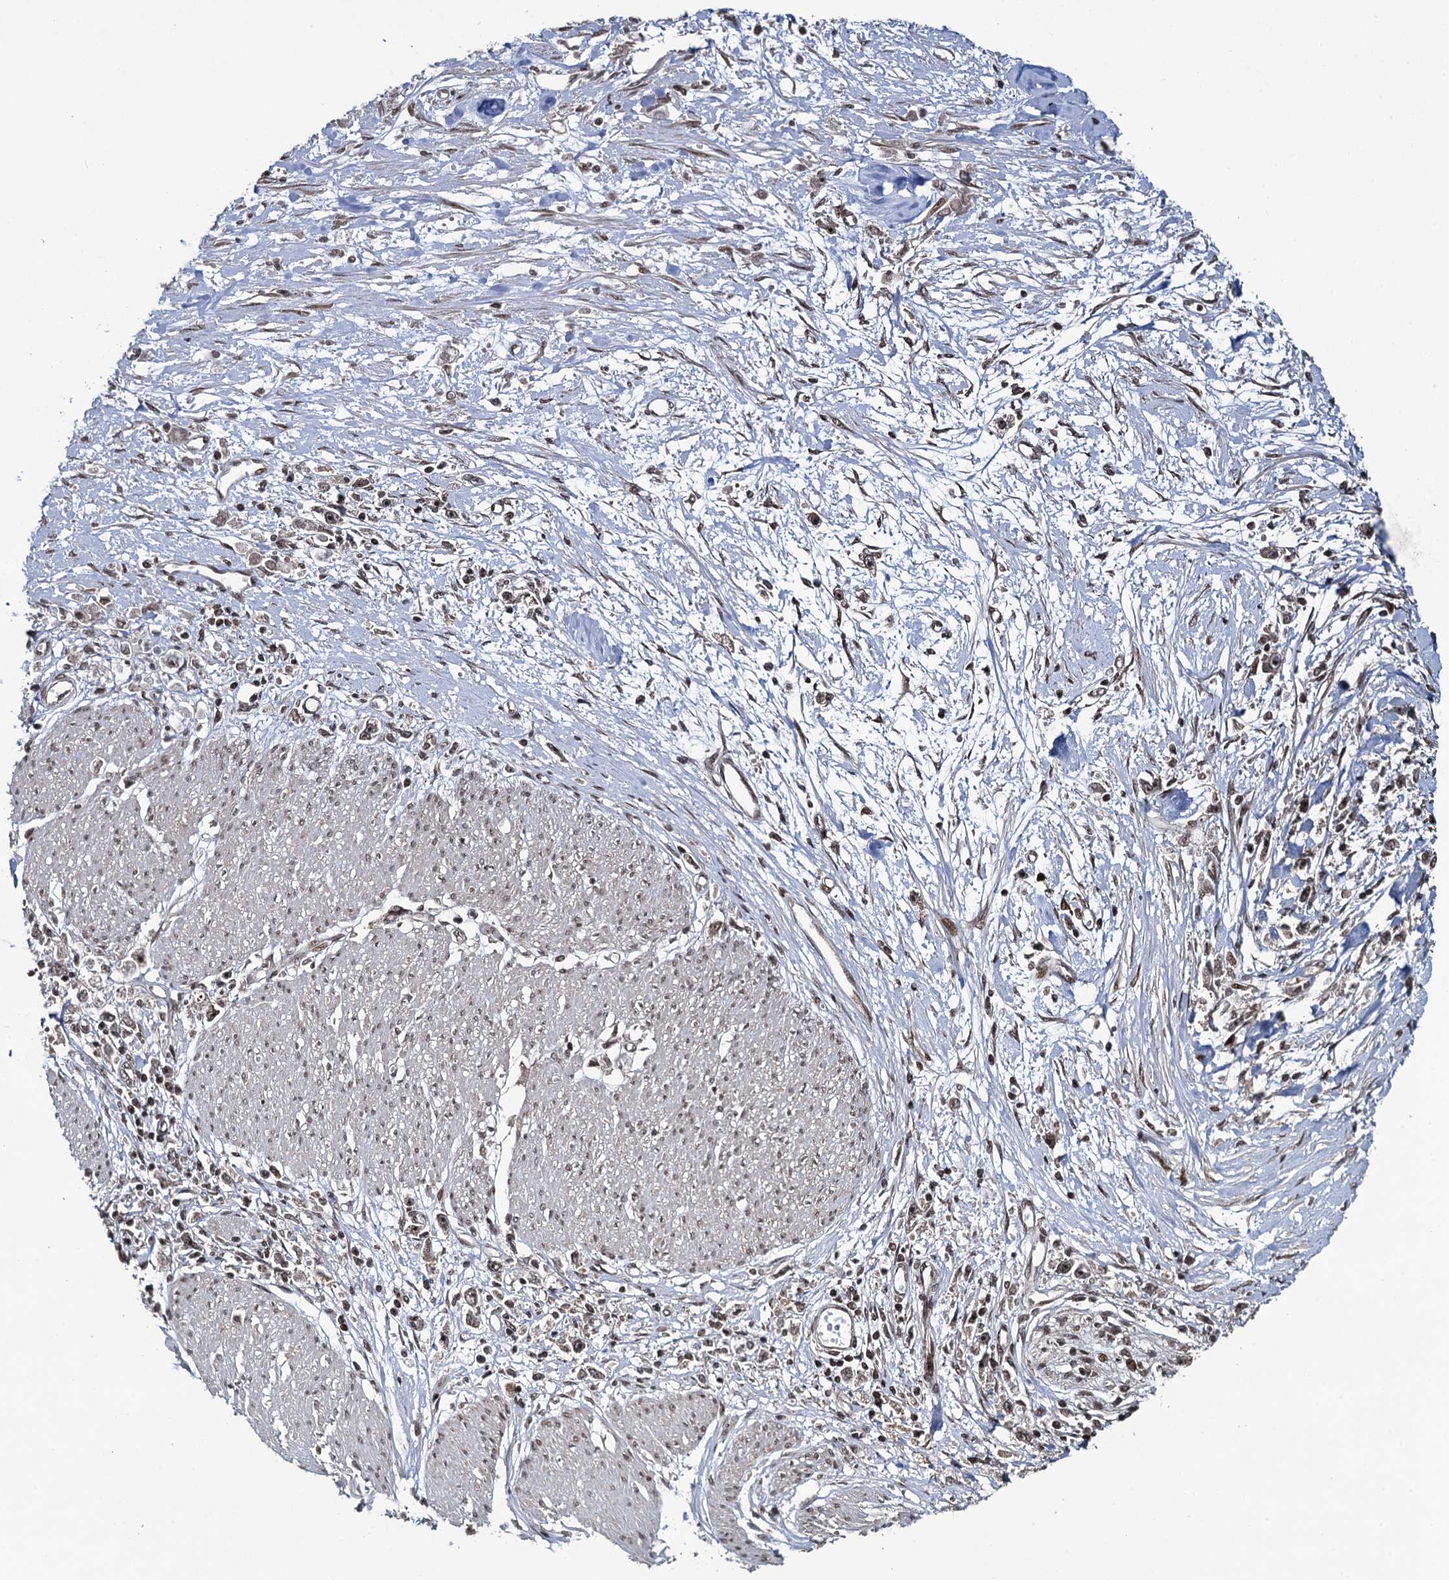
{"staining": {"intensity": "moderate", "quantity": ">75%", "location": "nuclear"}, "tissue": "stomach cancer", "cell_type": "Tumor cells", "image_type": "cancer", "snomed": [{"axis": "morphology", "description": "Adenocarcinoma, NOS"}, {"axis": "topography", "description": "Stomach"}], "caption": "This histopathology image exhibits immunohistochemistry staining of stomach adenocarcinoma, with medium moderate nuclear staining in approximately >75% of tumor cells.", "gene": "ZNF169", "patient": {"sex": "female", "age": 59}}